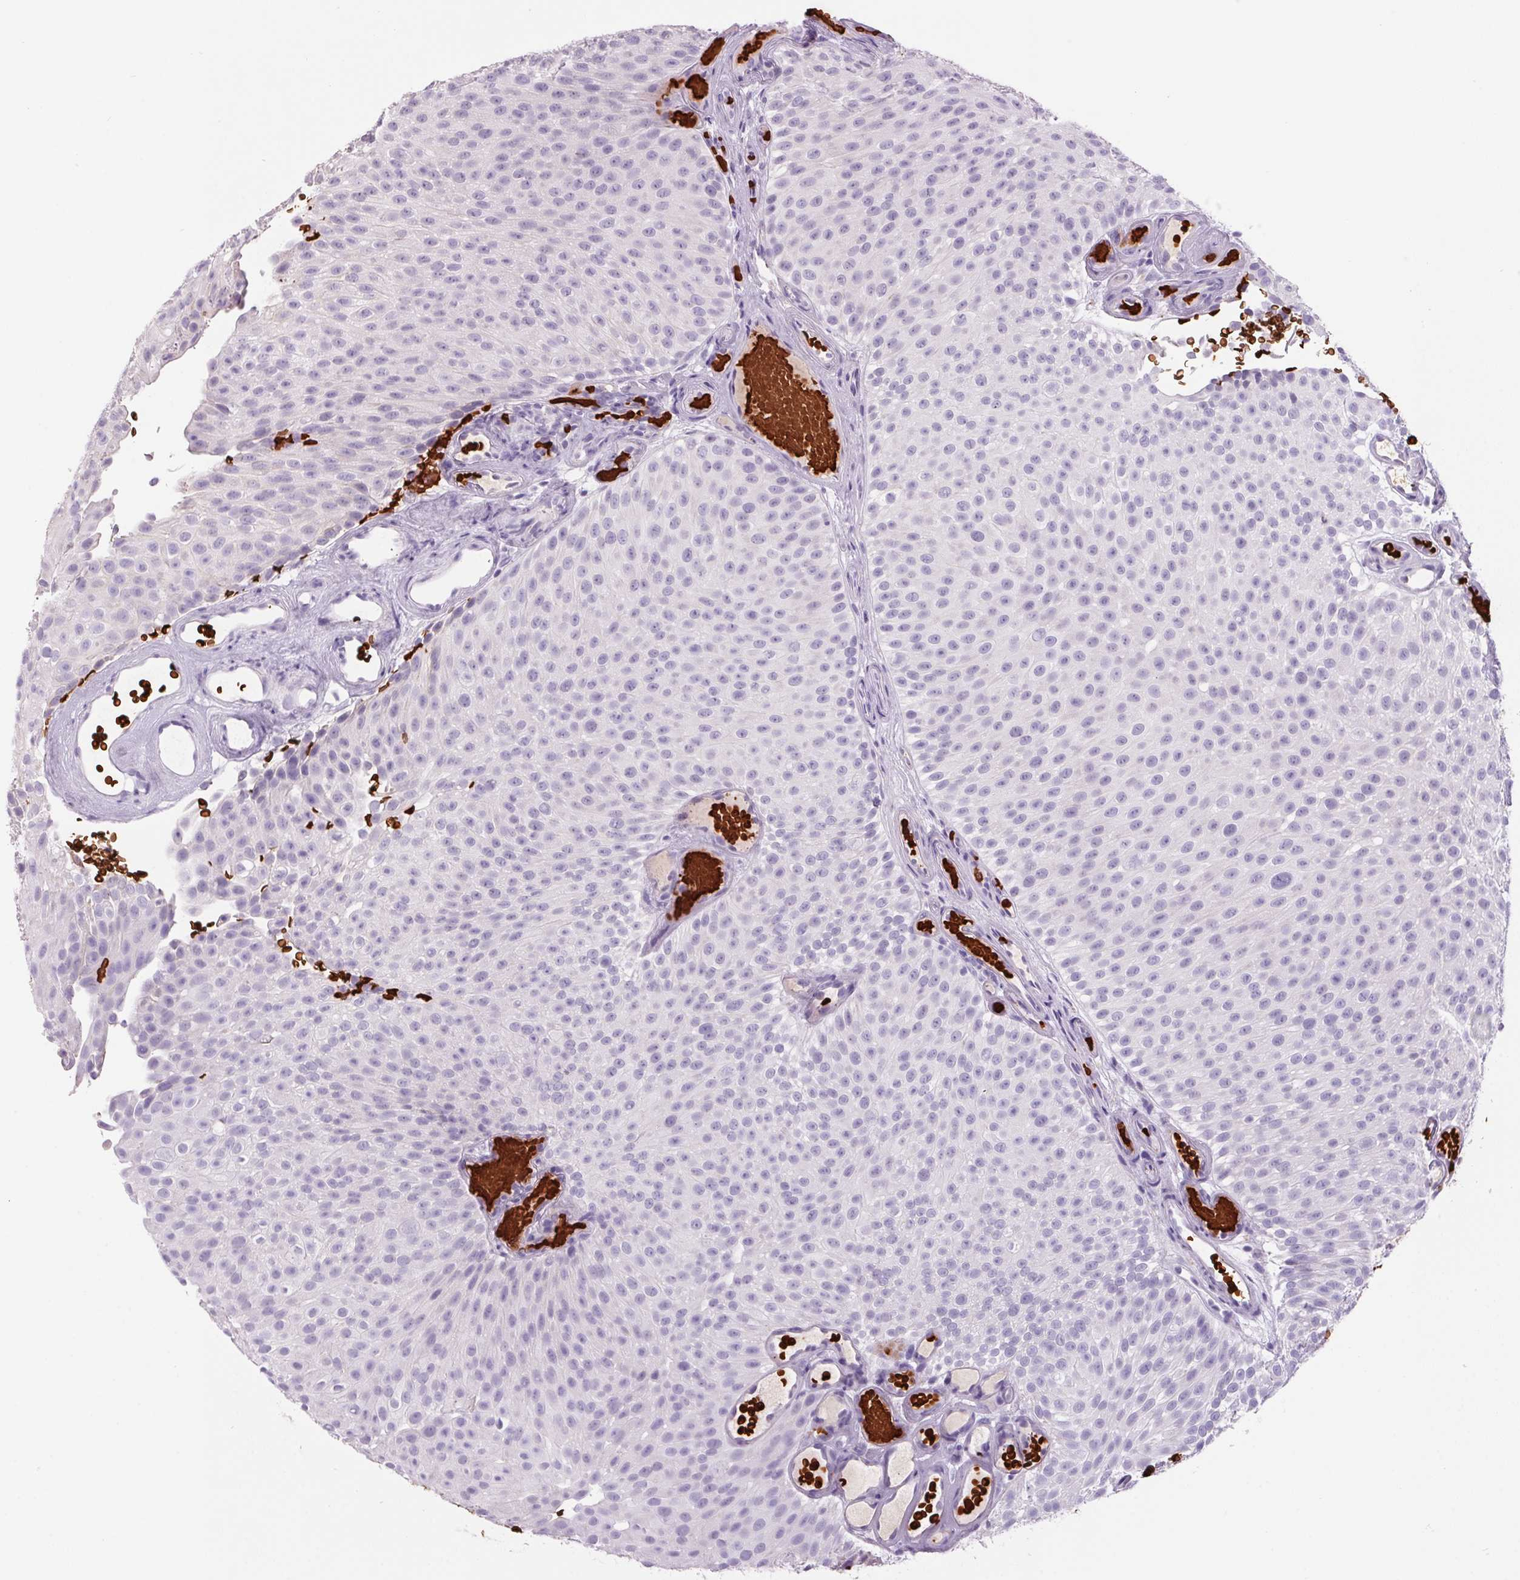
{"staining": {"intensity": "negative", "quantity": "none", "location": "none"}, "tissue": "urothelial cancer", "cell_type": "Tumor cells", "image_type": "cancer", "snomed": [{"axis": "morphology", "description": "Urothelial carcinoma, Low grade"}, {"axis": "topography", "description": "Urinary bladder"}], "caption": "Protein analysis of urothelial cancer reveals no significant staining in tumor cells. Brightfield microscopy of IHC stained with DAB (brown) and hematoxylin (blue), captured at high magnification.", "gene": "HBQ1", "patient": {"sex": "male", "age": 78}}